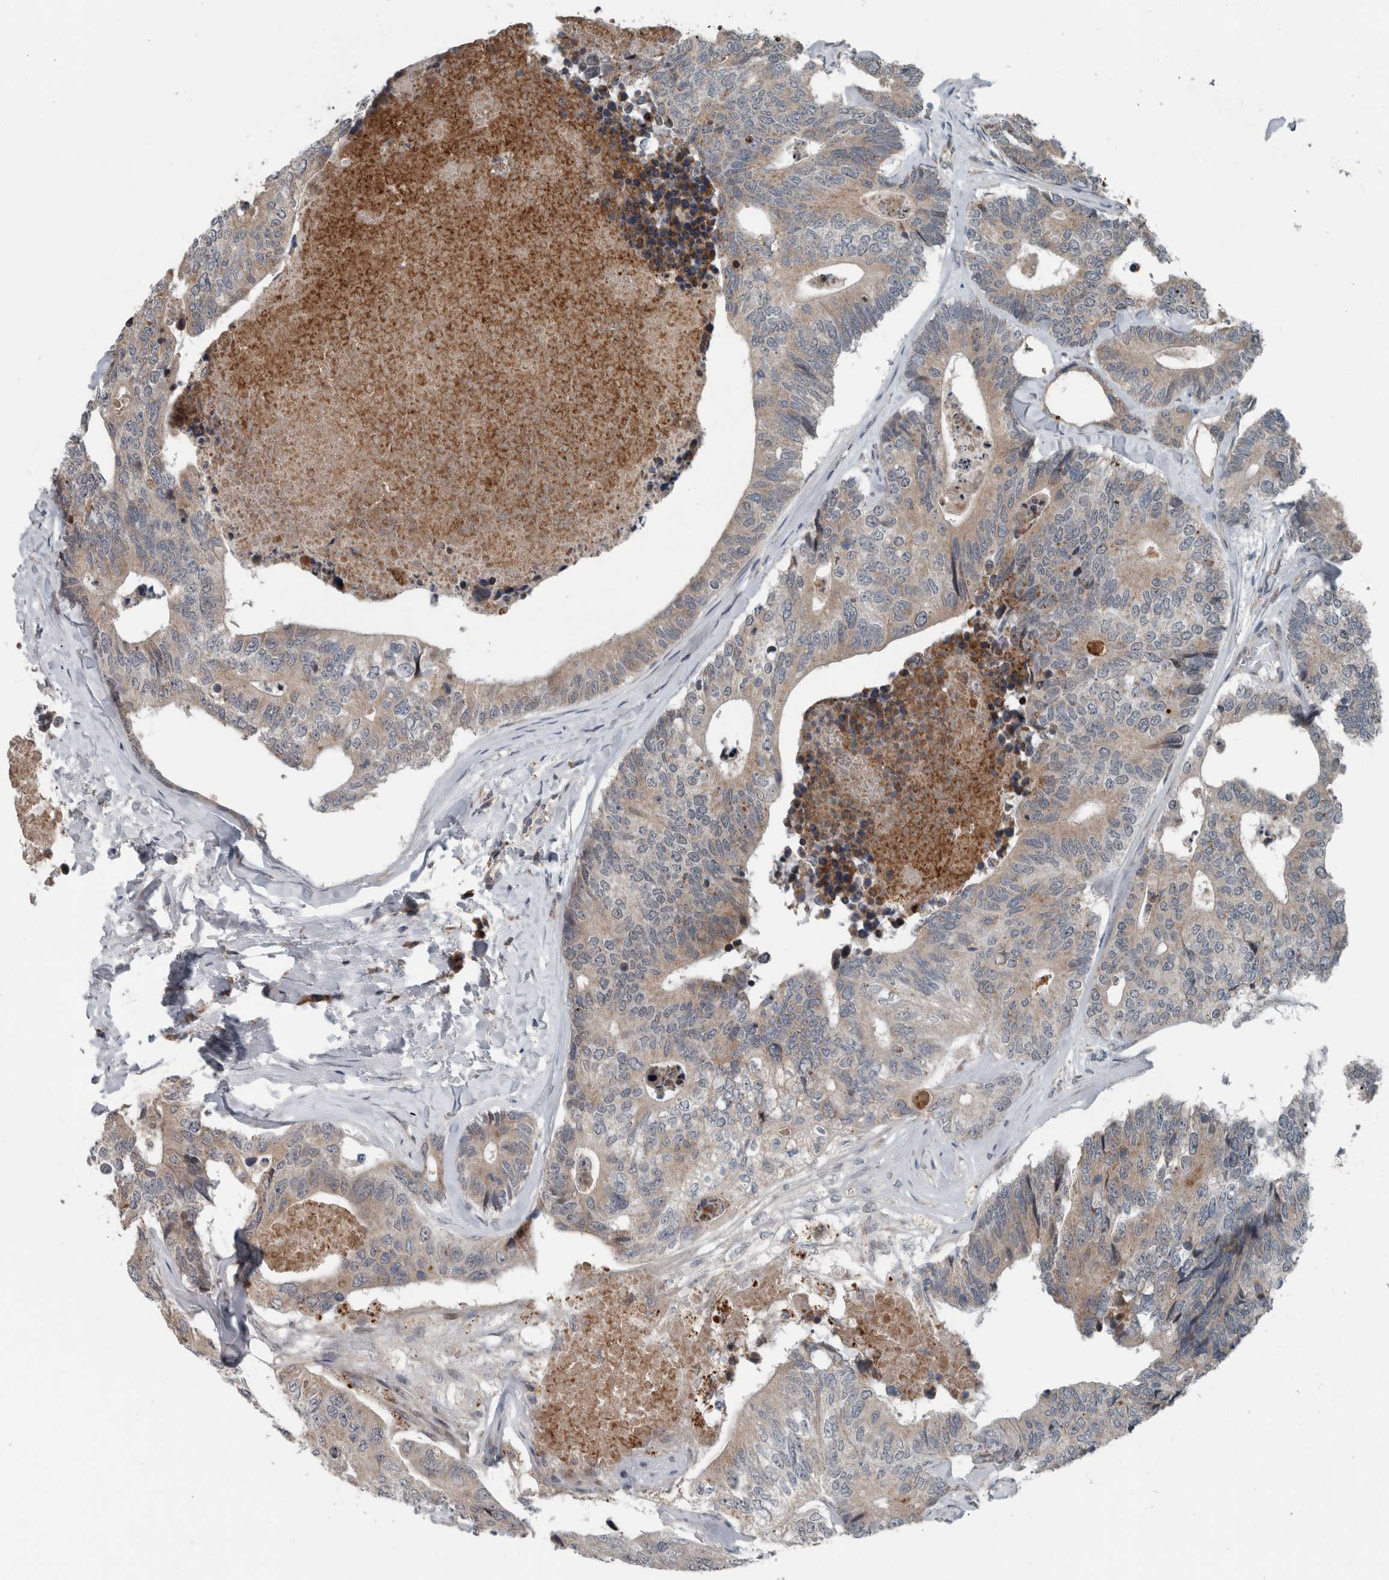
{"staining": {"intensity": "weak", "quantity": ">75%", "location": "cytoplasmic/membranous"}, "tissue": "colorectal cancer", "cell_type": "Tumor cells", "image_type": "cancer", "snomed": [{"axis": "morphology", "description": "Adenocarcinoma, NOS"}, {"axis": "topography", "description": "Colon"}], "caption": "DAB (3,3'-diaminobenzidine) immunohistochemical staining of colorectal adenocarcinoma shows weak cytoplasmic/membranous protein staining in approximately >75% of tumor cells. (brown staining indicates protein expression, while blue staining denotes nuclei).", "gene": "GBA2", "patient": {"sex": "female", "age": 67}}